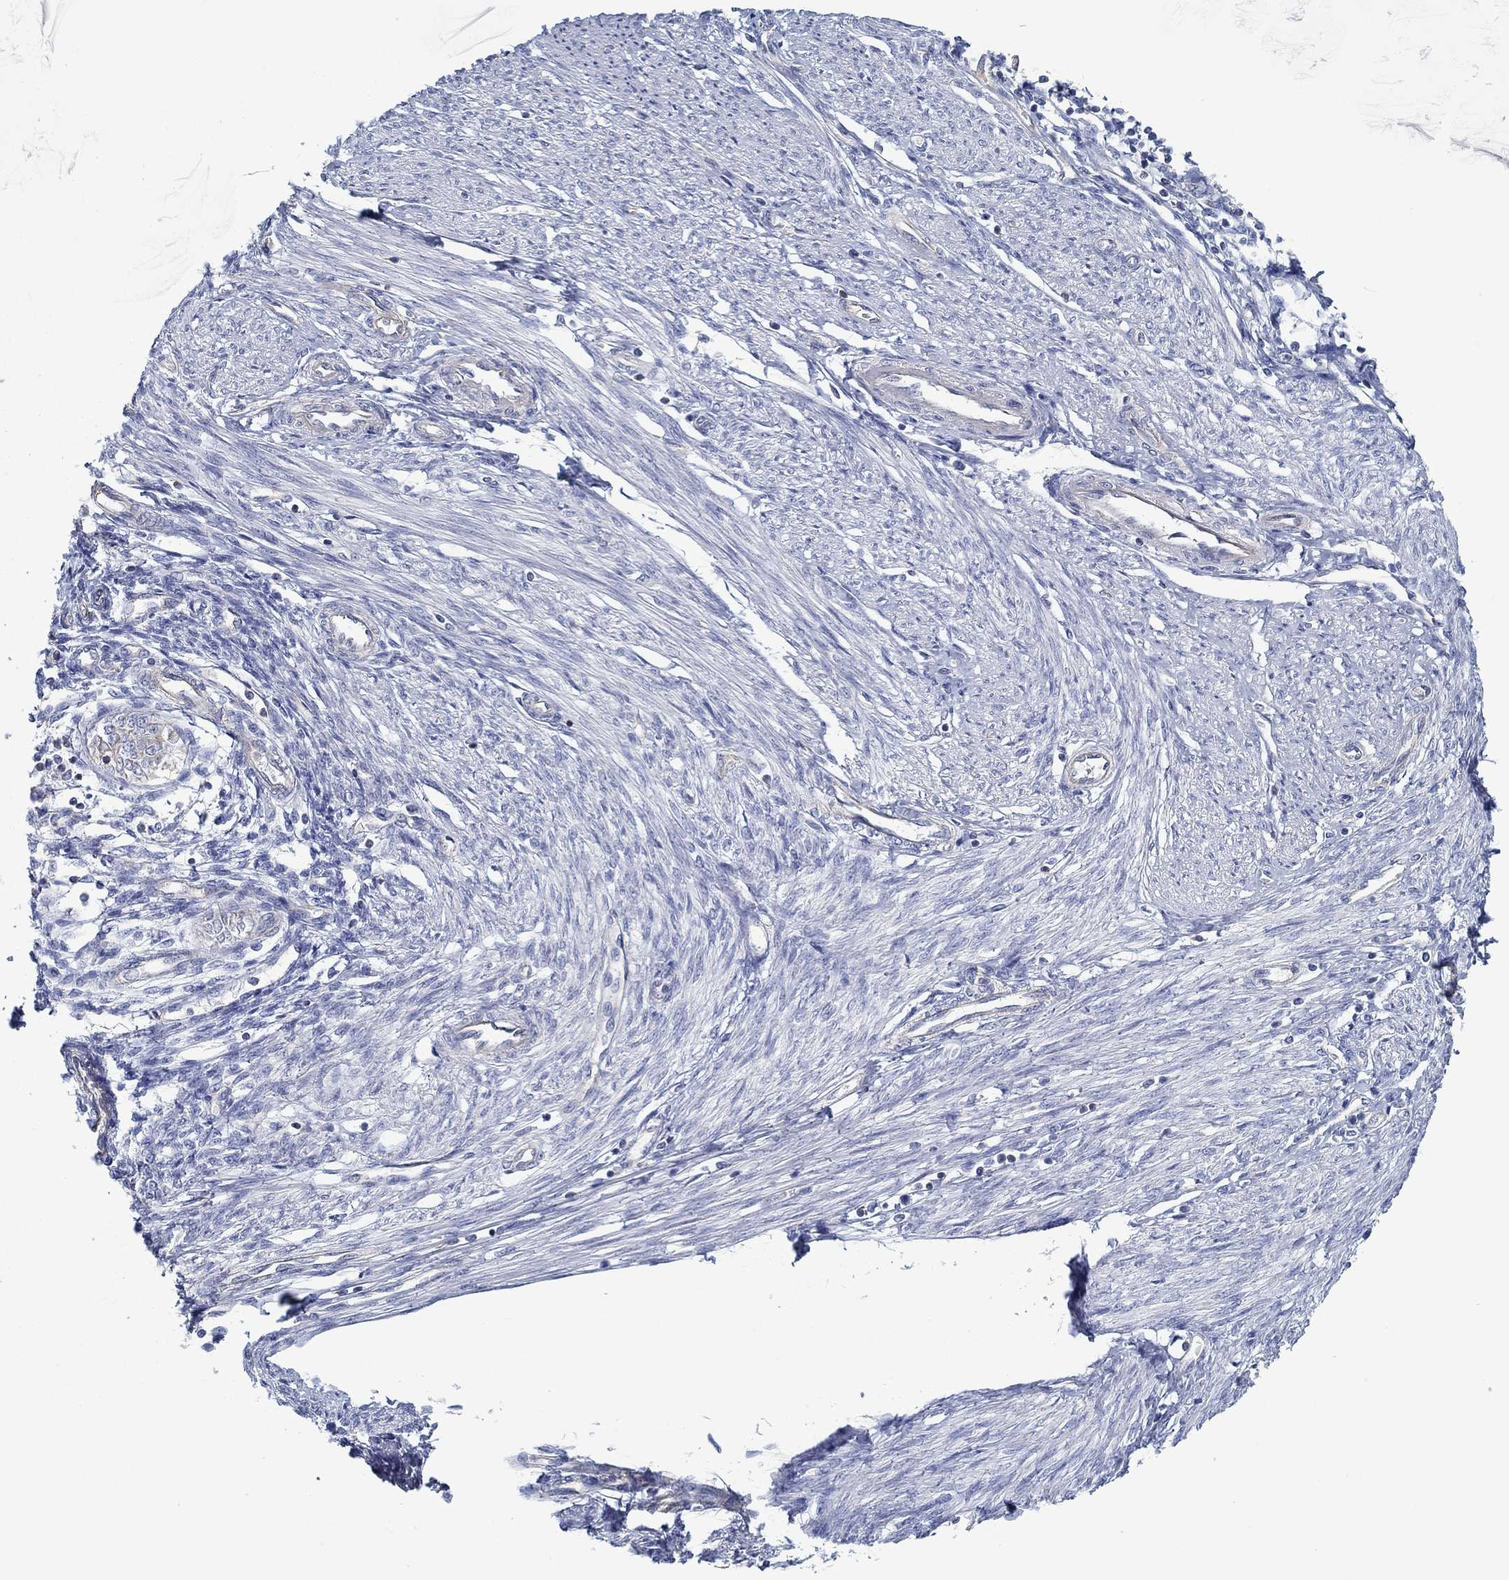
{"staining": {"intensity": "moderate", "quantity": "<25%", "location": "cytoplasmic/membranous"}, "tissue": "endometrial cancer", "cell_type": "Tumor cells", "image_type": "cancer", "snomed": [{"axis": "morphology", "description": "Adenocarcinoma, NOS"}, {"axis": "topography", "description": "Endometrium"}], "caption": "This is a histology image of immunohistochemistry (IHC) staining of endometrial cancer (adenocarcinoma), which shows moderate expression in the cytoplasmic/membranous of tumor cells.", "gene": "BBOF1", "patient": {"sex": "female", "age": 68}}